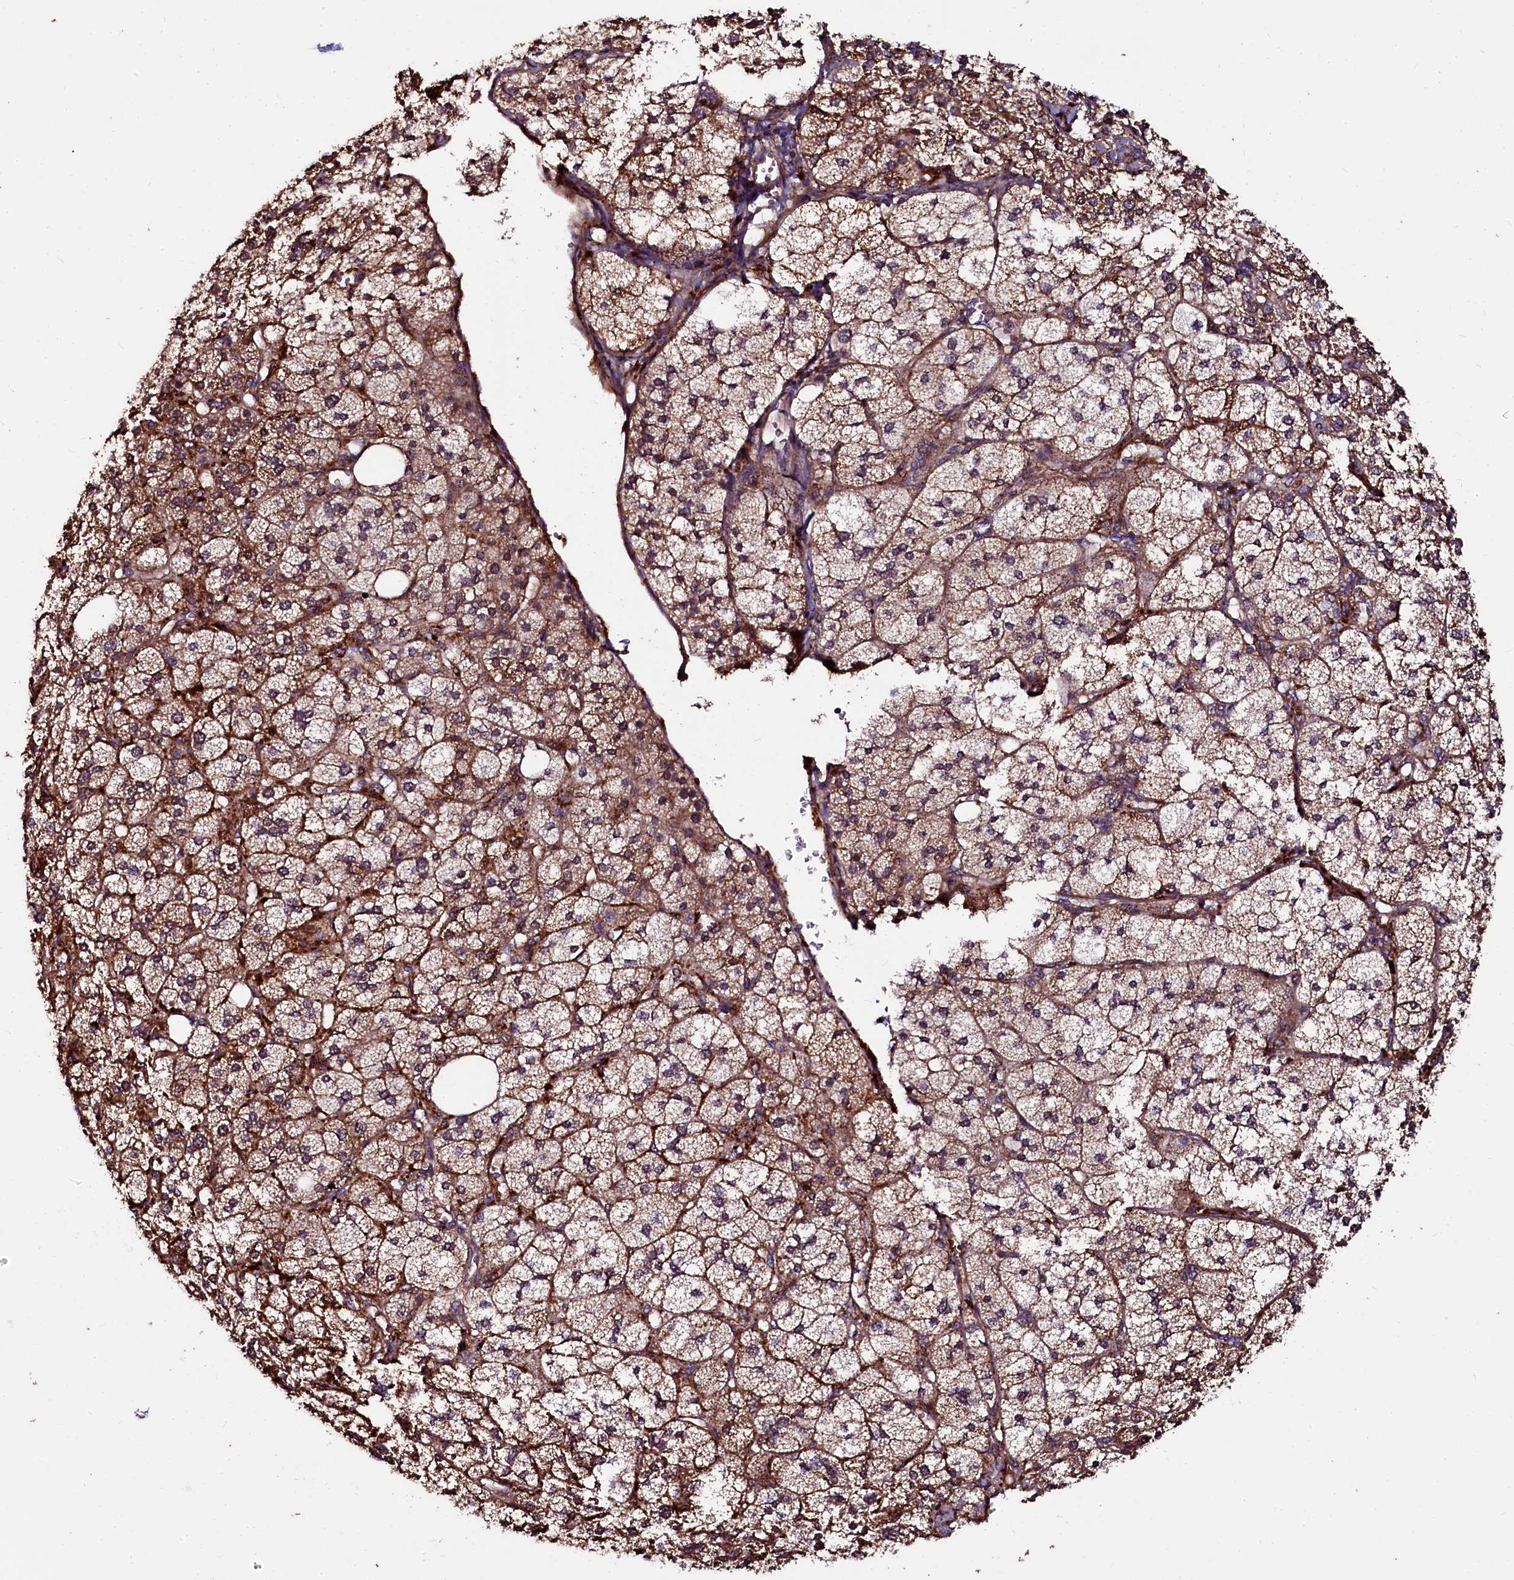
{"staining": {"intensity": "moderate", "quantity": ">75%", "location": "cytoplasmic/membranous,nuclear"}, "tissue": "adrenal gland", "cell_type": "Glandular cells", "image_type": "normal", "snomed": [{"axis": "morphology", "description": "Normal tissue, NOS"}, {"axis": "topography", "description": "Adrenal gland"}], "caption": "Unremarkable adrenal gland reveals moderate cytoplasmic/membranous,nuclear positivity in about >75% of glandular cells (DAB (3,3'-diaminobenzidine) IHC, brown staining for protein, blue staining for nuclei)..", "gene": "N4BP1", "patient": {"sex": "female", "age": 61}}